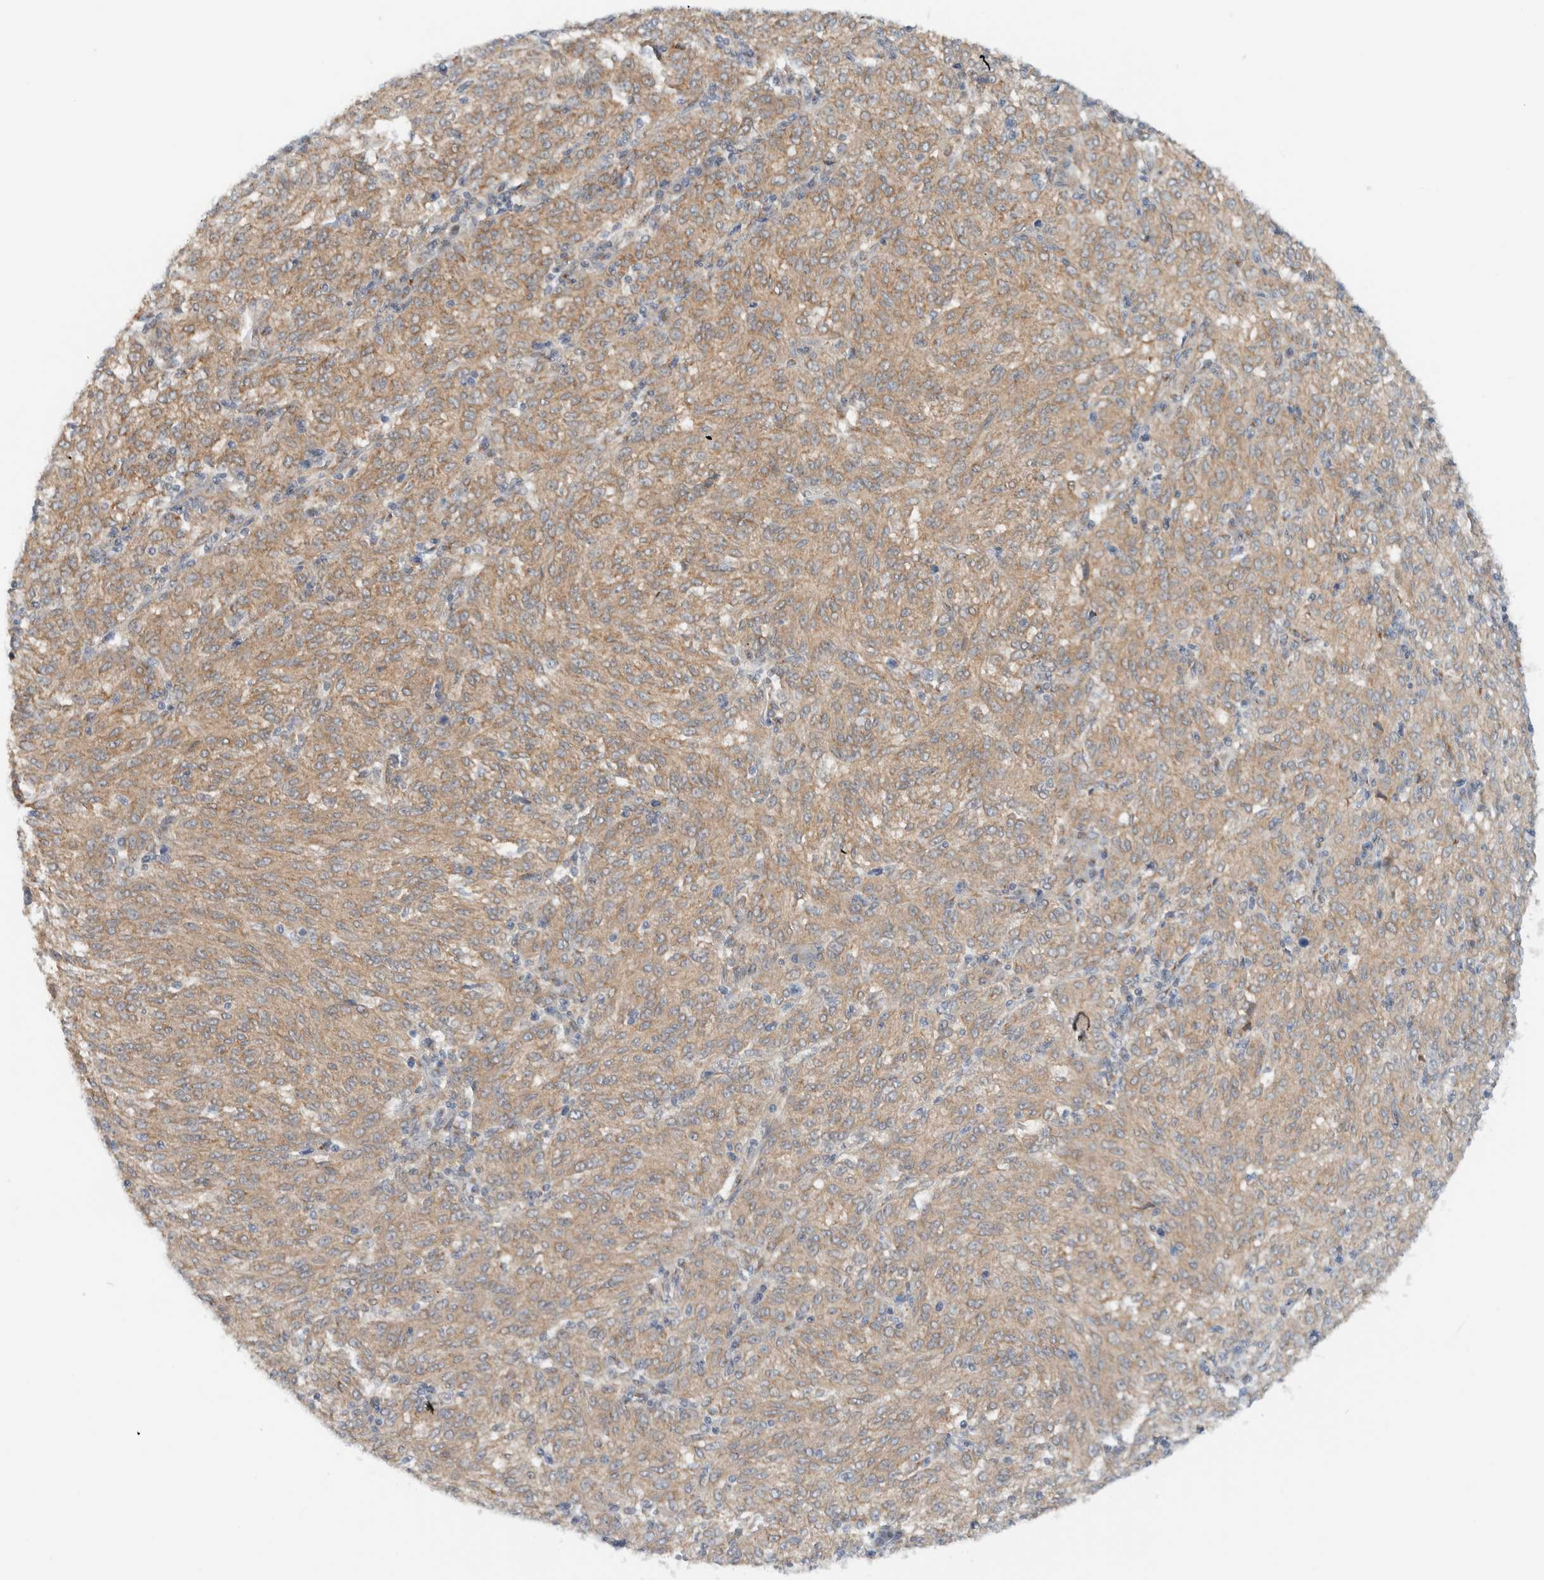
{"staining": {"intensity": "moderate", "quantity": ">75%", "location": "cytoplasmic/membranous"}, "tissue": "melanoma", "cell_type": "Tumor cells", "image_type": "cancer", "snomed": [{"axis": "morphology", "description": "Malignant melanoma, NOS"}, {"axis": "topography", "description": "Skin"}], "caption": "Tumor cells demonstrate medium levels of moderate cytoplasmic/membranous staining in about >75% of cells in human melanoma. The protein of interest is shown in brown color, while the nuclei are stained blue.", "gene": "RERE", "patient": {"sex": "female", "age": 72}}